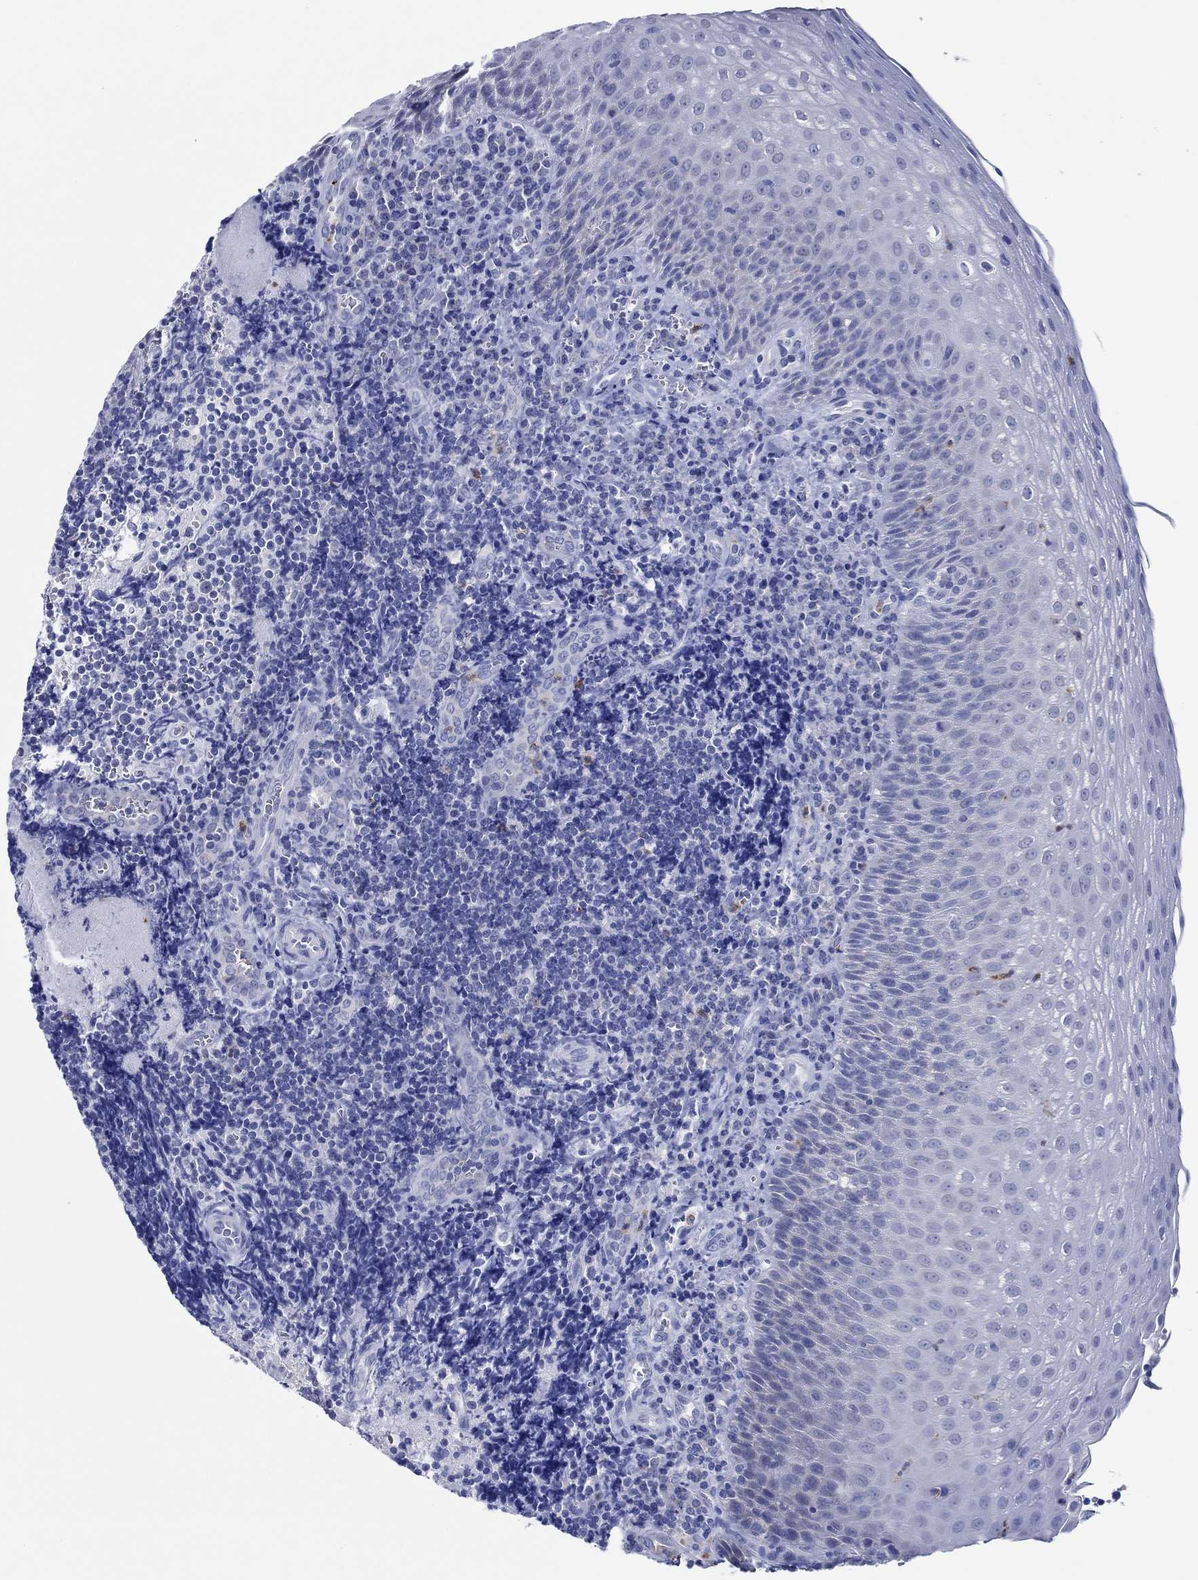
{"staining": {"intensity": "negative", "quantity": "none", "location": "none"}, "tissue": "tonsil", "cell_type": "Germinal center cells", "image_type": "normal", "snomed": [{"axis": "morphology", "description": "Normal tissue, NOS"}, {"axis": "morphology", "description": "Inflammation, NOS"}, {"axis": "topography", "description": "Tonsil"}], "caption": "Immunohistochemistry micrograph of unremarkable human tonsil stained for a protein (brown), which exhibits no positivity in germinal center cells.", "gene": "ZNF671", "patient": {"sex": "female", "age": 31}}